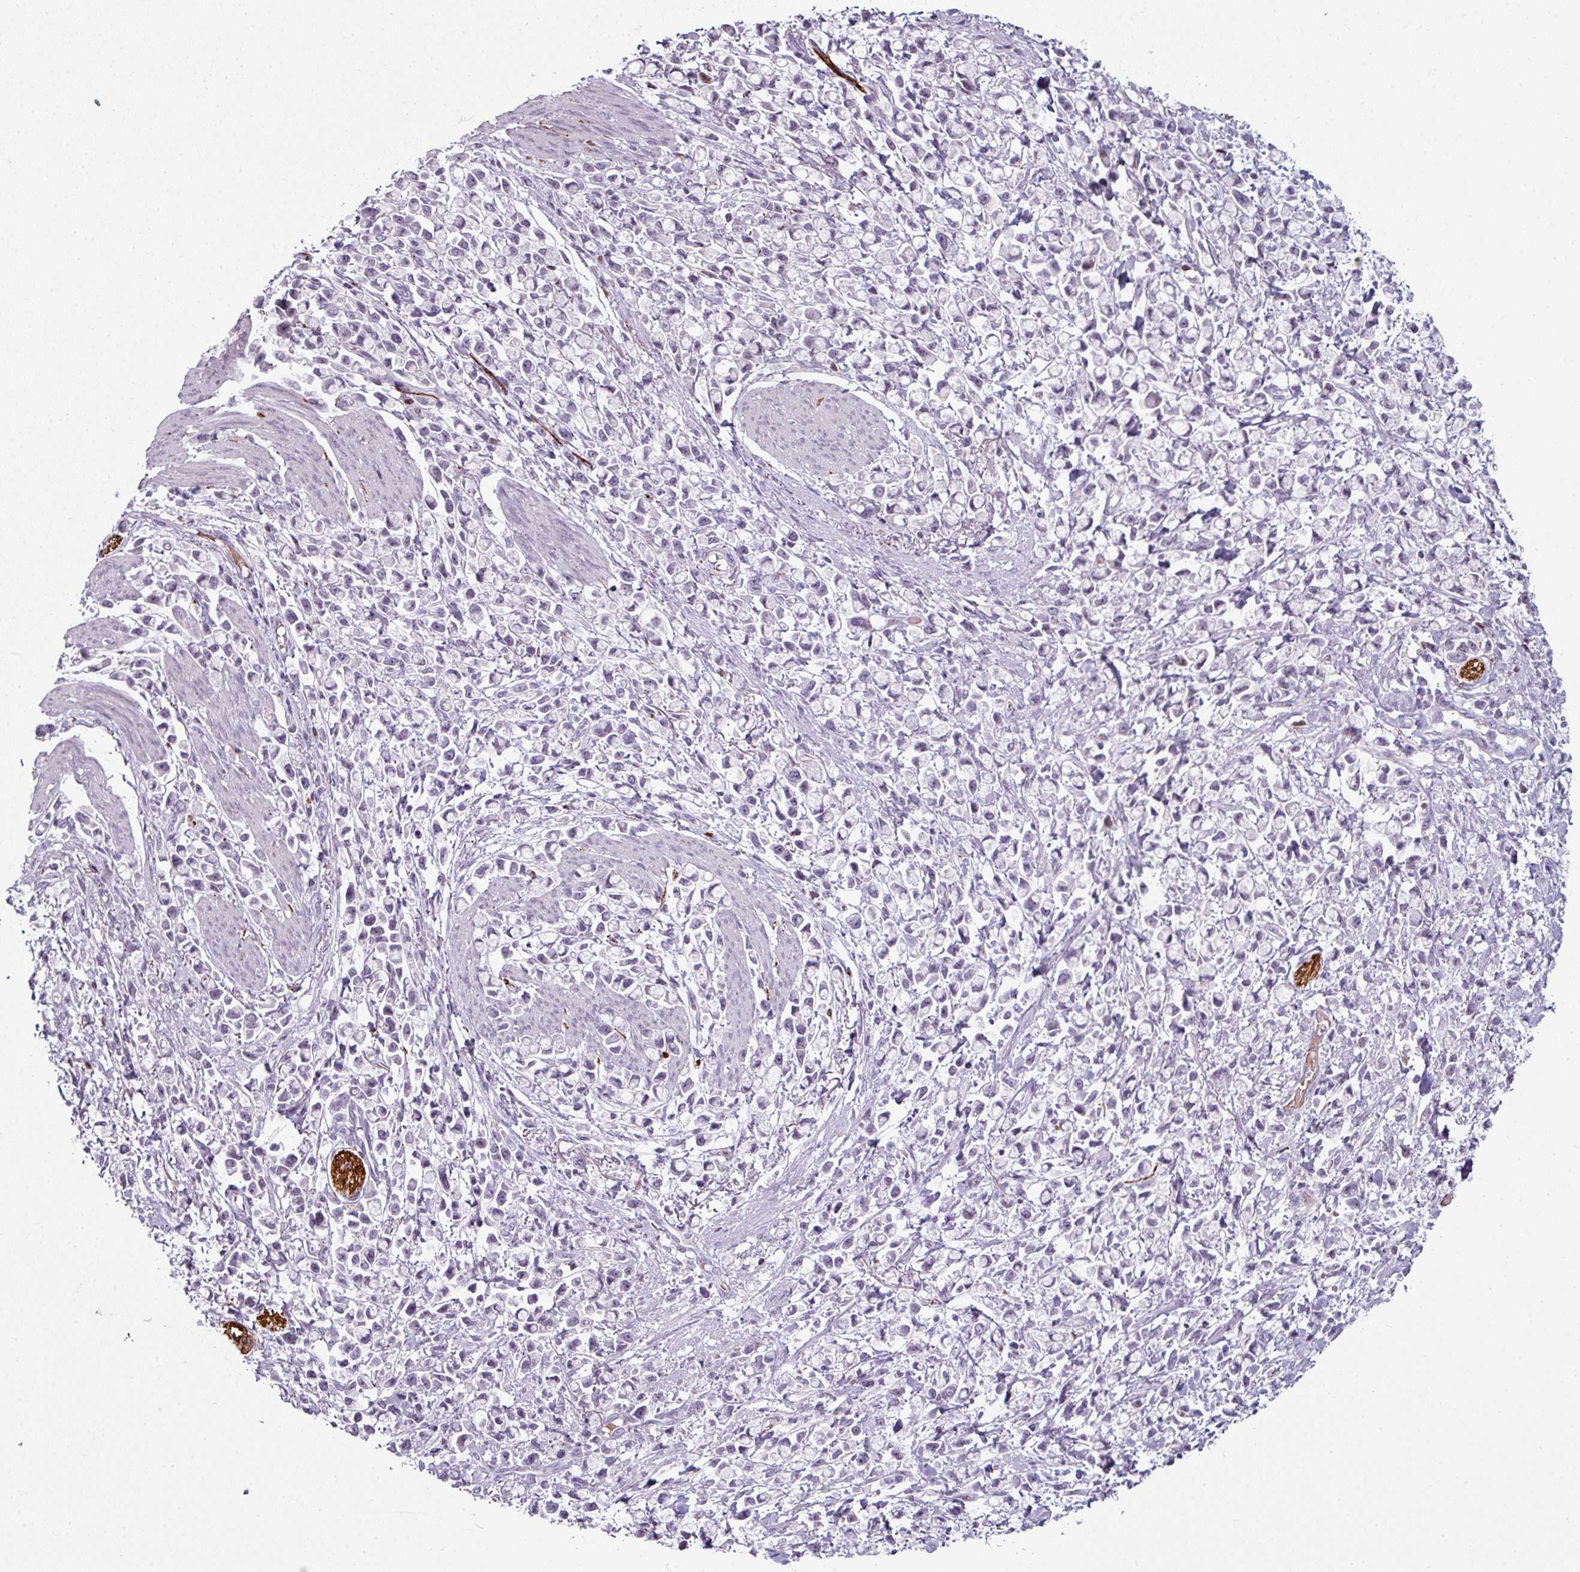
{"staining": {"intensity": "negative", "quantity": "none", "location": "none"}, "tissue": "stomach cancer", "cell_type": "Tumor cells", "image_type": "cancer", "snomed": [{"axis": "morphology", "description": "Adenocarcinoma, NOS"}, {"axis": "topography", "description": "Stomach"}], "caption": "Protein analysis of stomach cancer (adenocarcinoma) demonstrates no significant expression in tumor cells.", "gene": "SYT8", "patient": {"sex": "female", "age": 81}}